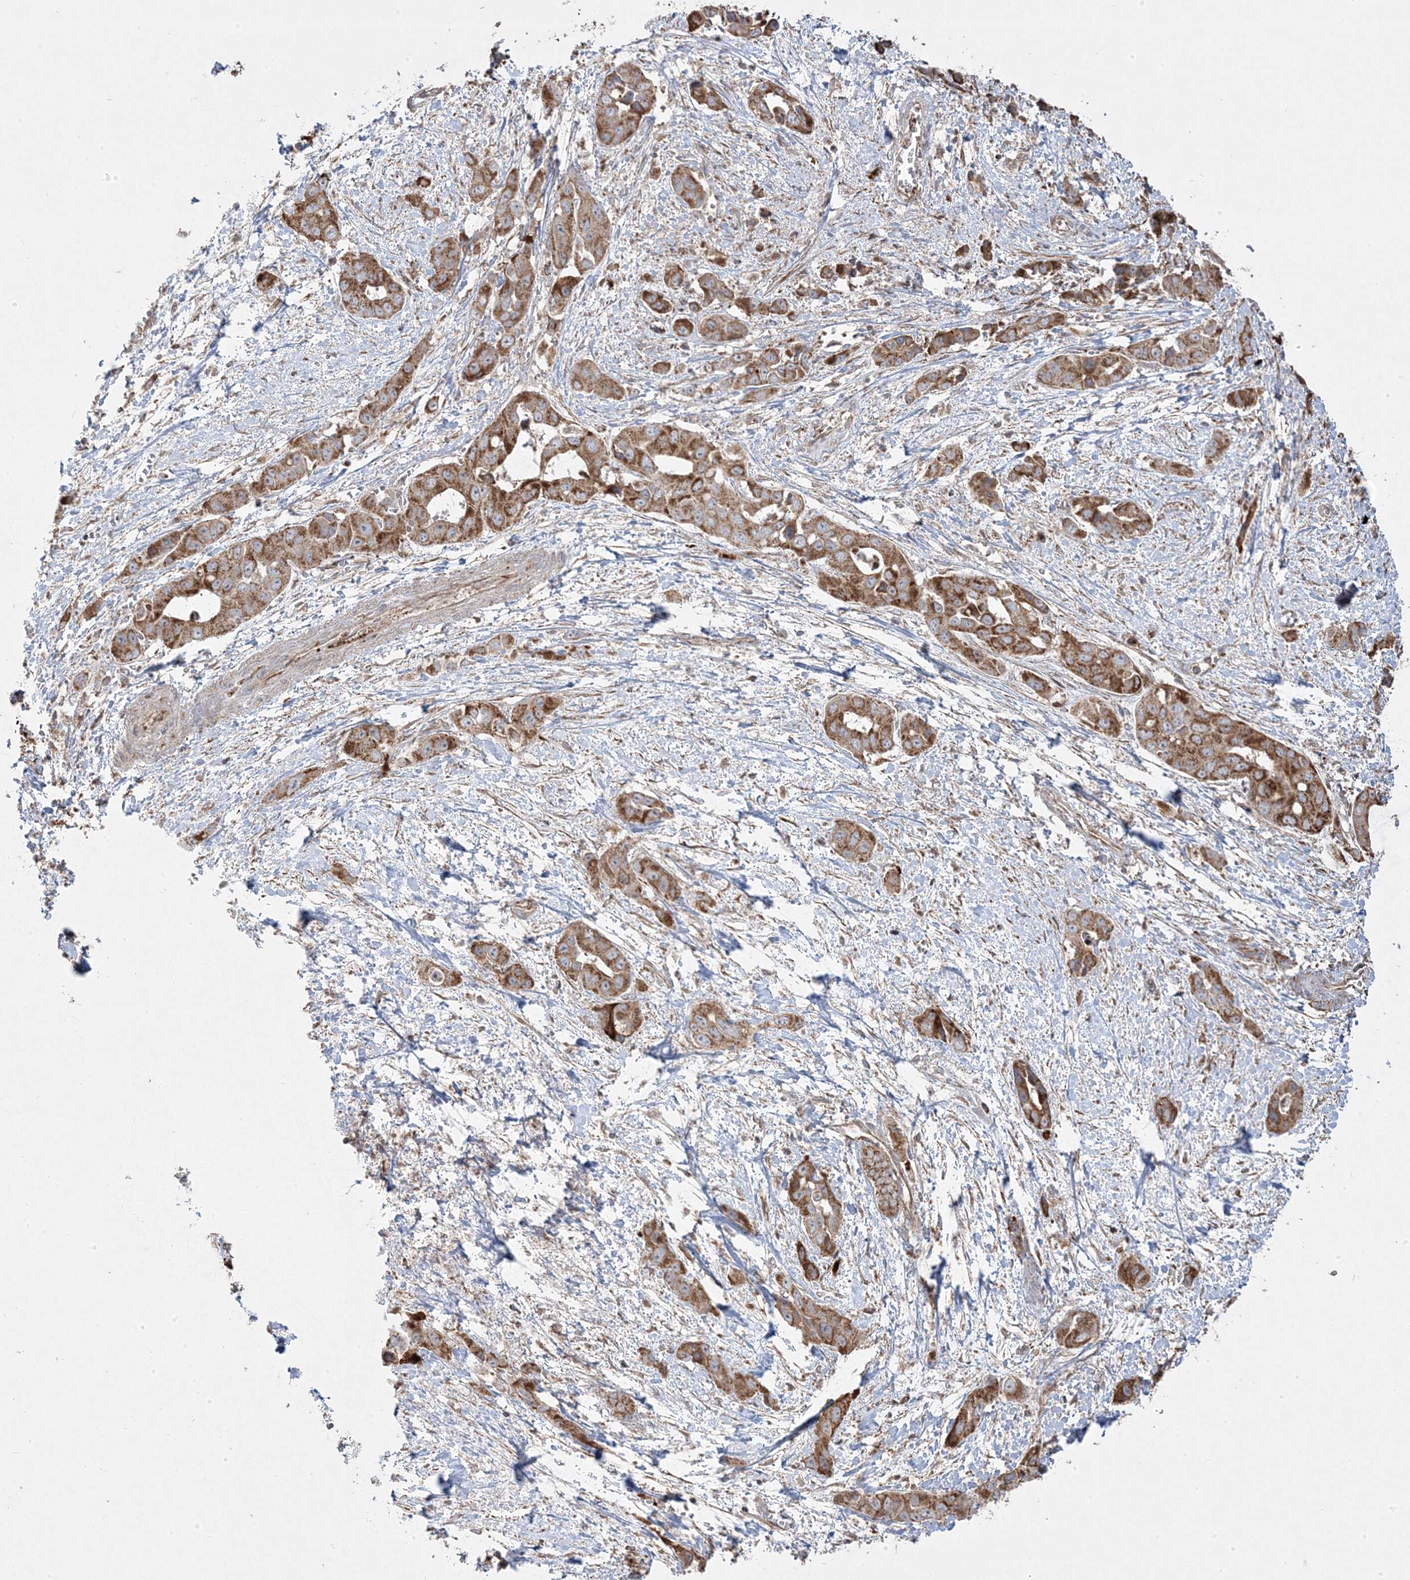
{"staining": {"intensity": "moderate", "quantity": ">75%", "location": "cytoplasmic/membranous"}, "tissue": "liver cancer", "cell_type": "Tumor cells", "image_type": "cancer", "snomed": [{"axis": "morphology", "description": "Cholangiocarcinoma"}, {"axis": "topography", "description": "Liver"}], "caption": "About >75% of tumor cells in liver cancer show moderate cytoplasmic/membranous protein positivity as visualized by brown immunohistochemical staining.", "gene": "CLUAP1", "patient": {"sex": "female", "age": 52}}